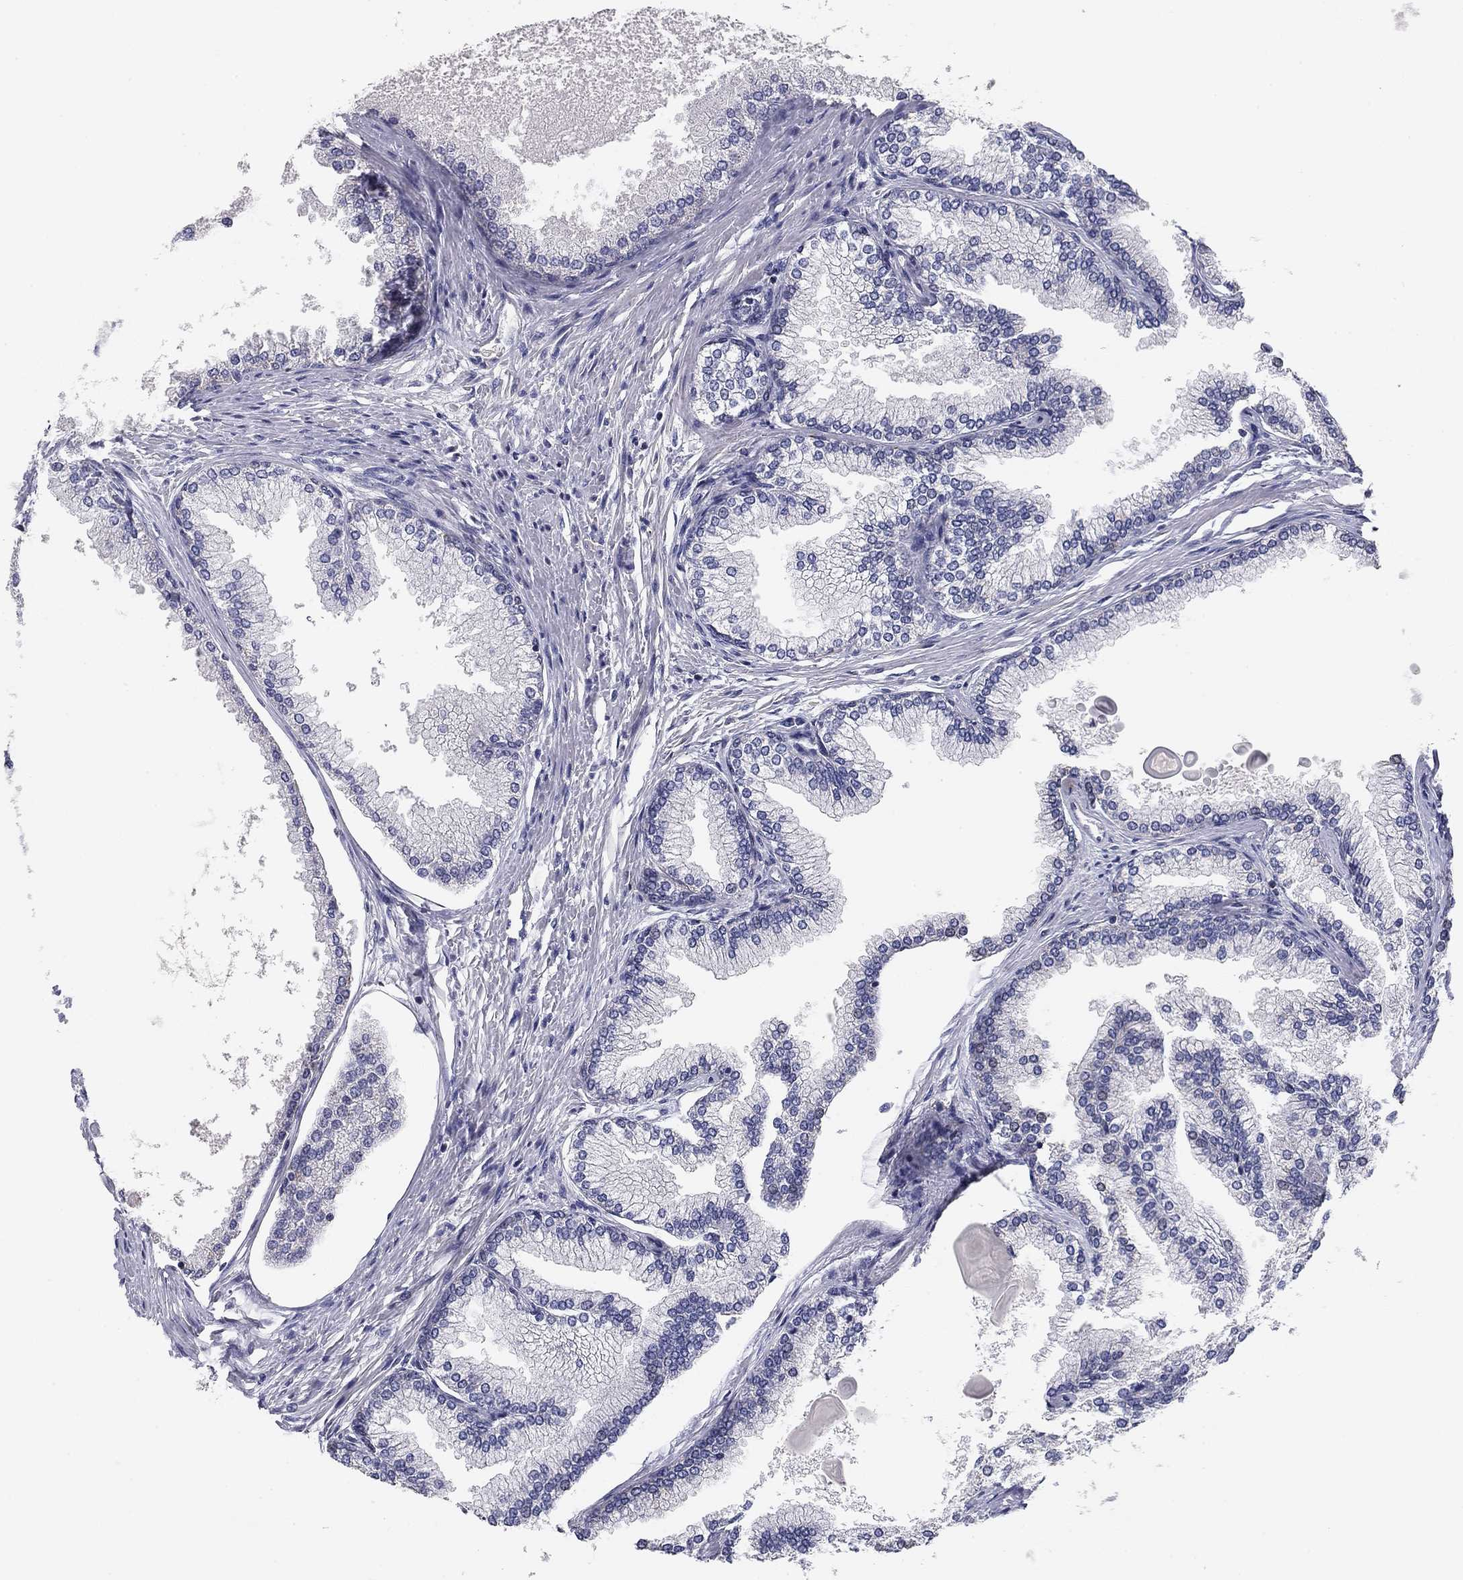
{"staining": {"intensity": "negative", "quantity": "none", "location": "none"}, "tissue": "prostate", "cell_type": "Glandular cells", "image_type": "normal", "snomed": [{"axis": "morphology", "description": "Normal tissue, NOS"}, {"axis": "topography", "description": "Prostate"}], "caption": "IHC of benign prostate shows no staining in glandular cells. The staining is performed using DAB (3,3'-diaminobenzidine) brown chromogen with nuclei counter-stained in using hematoxylin.", "gene": "SEPTIN3", "patient": {"sex": "male", "age": 72}}